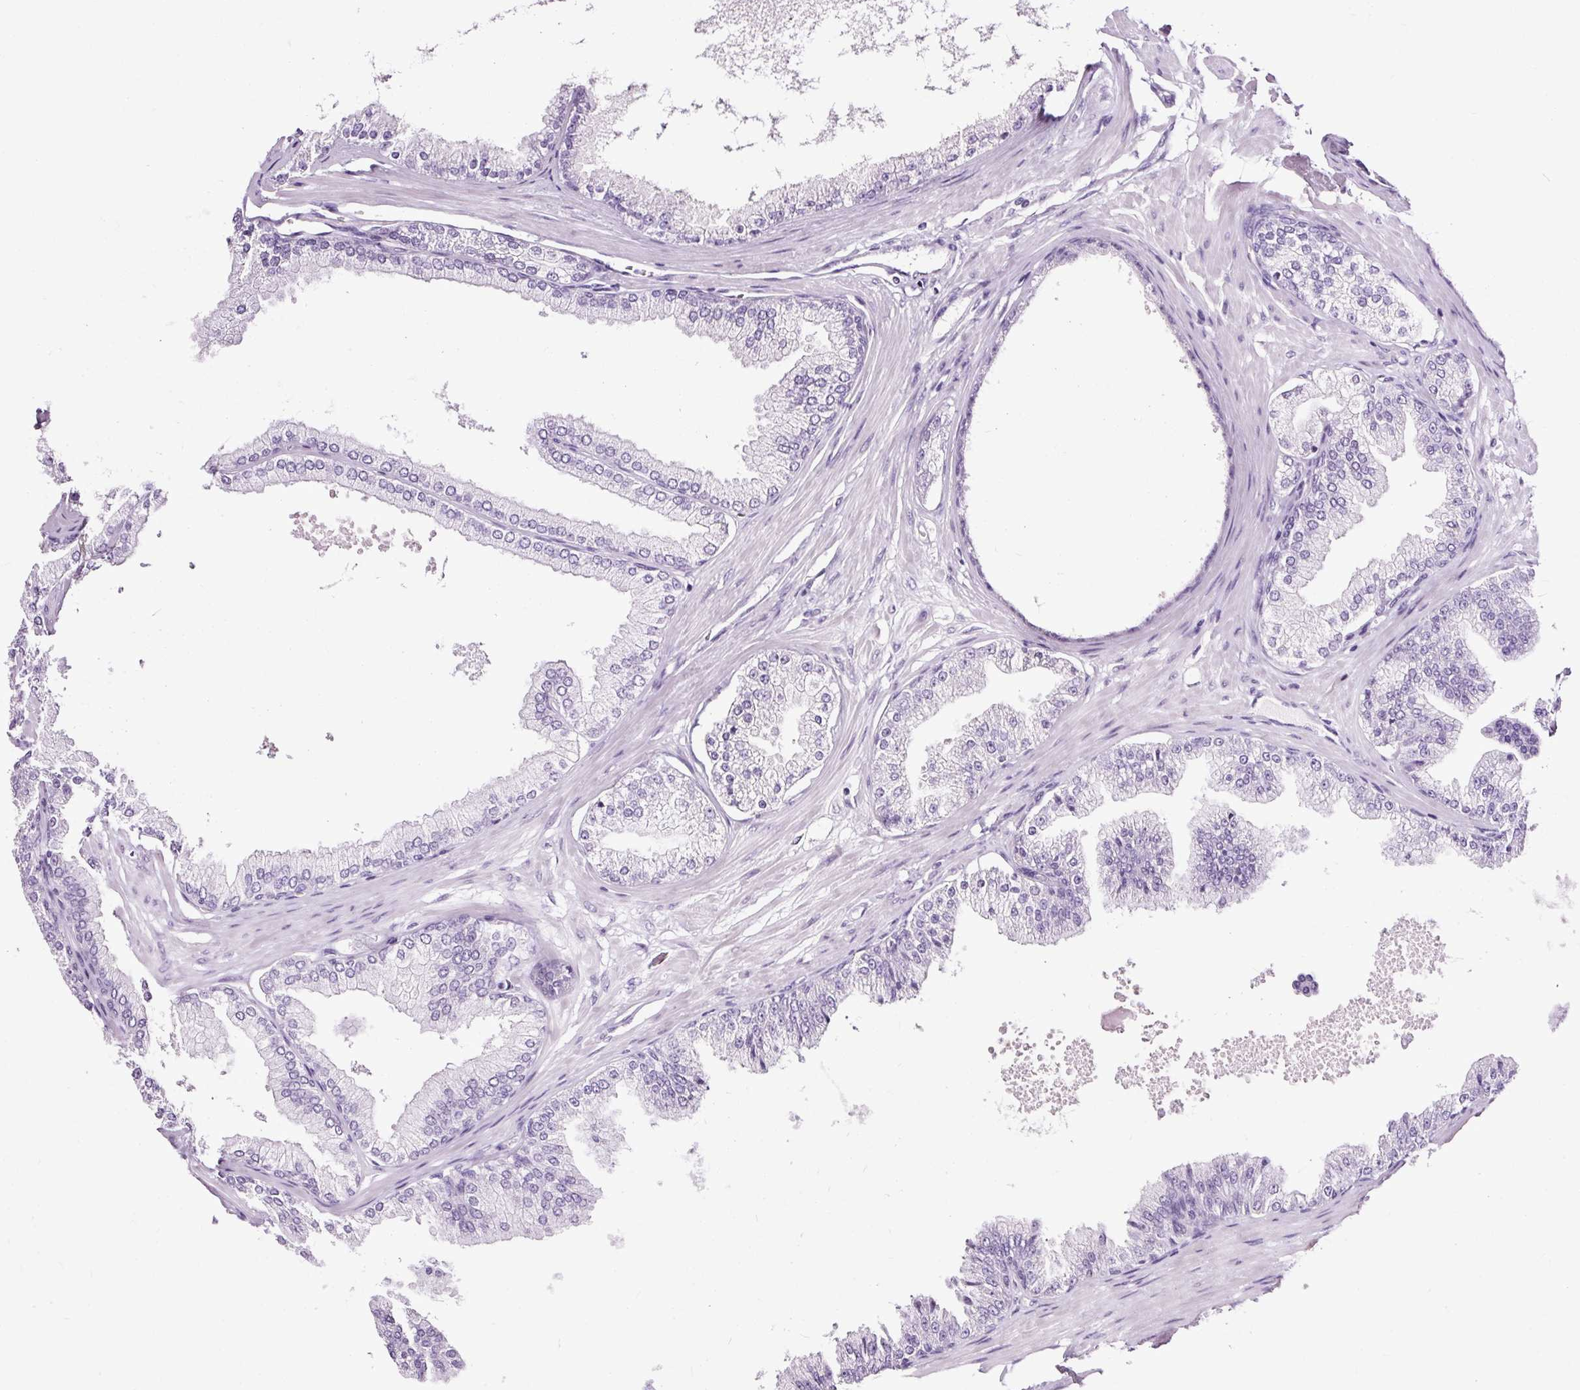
{"staining": {"intensity": "negative", "quantity": "none", "location": "none"}, "tissue": "prostate cancer", "cell_type": "Tumor cells", "image_type": "cancer", "snomed": [{"axis": "morphology", "description": "Adenocarcinoma, Low grade"}, {"axis": "topography", "description": "Prostate"}], "caption": "Tumor cells are negative for brown protein staining in adenocarcinoma (low-grade) (prostate).", "gene": "SLC7A8", "patient": {"sex": "male", "age": 63}}